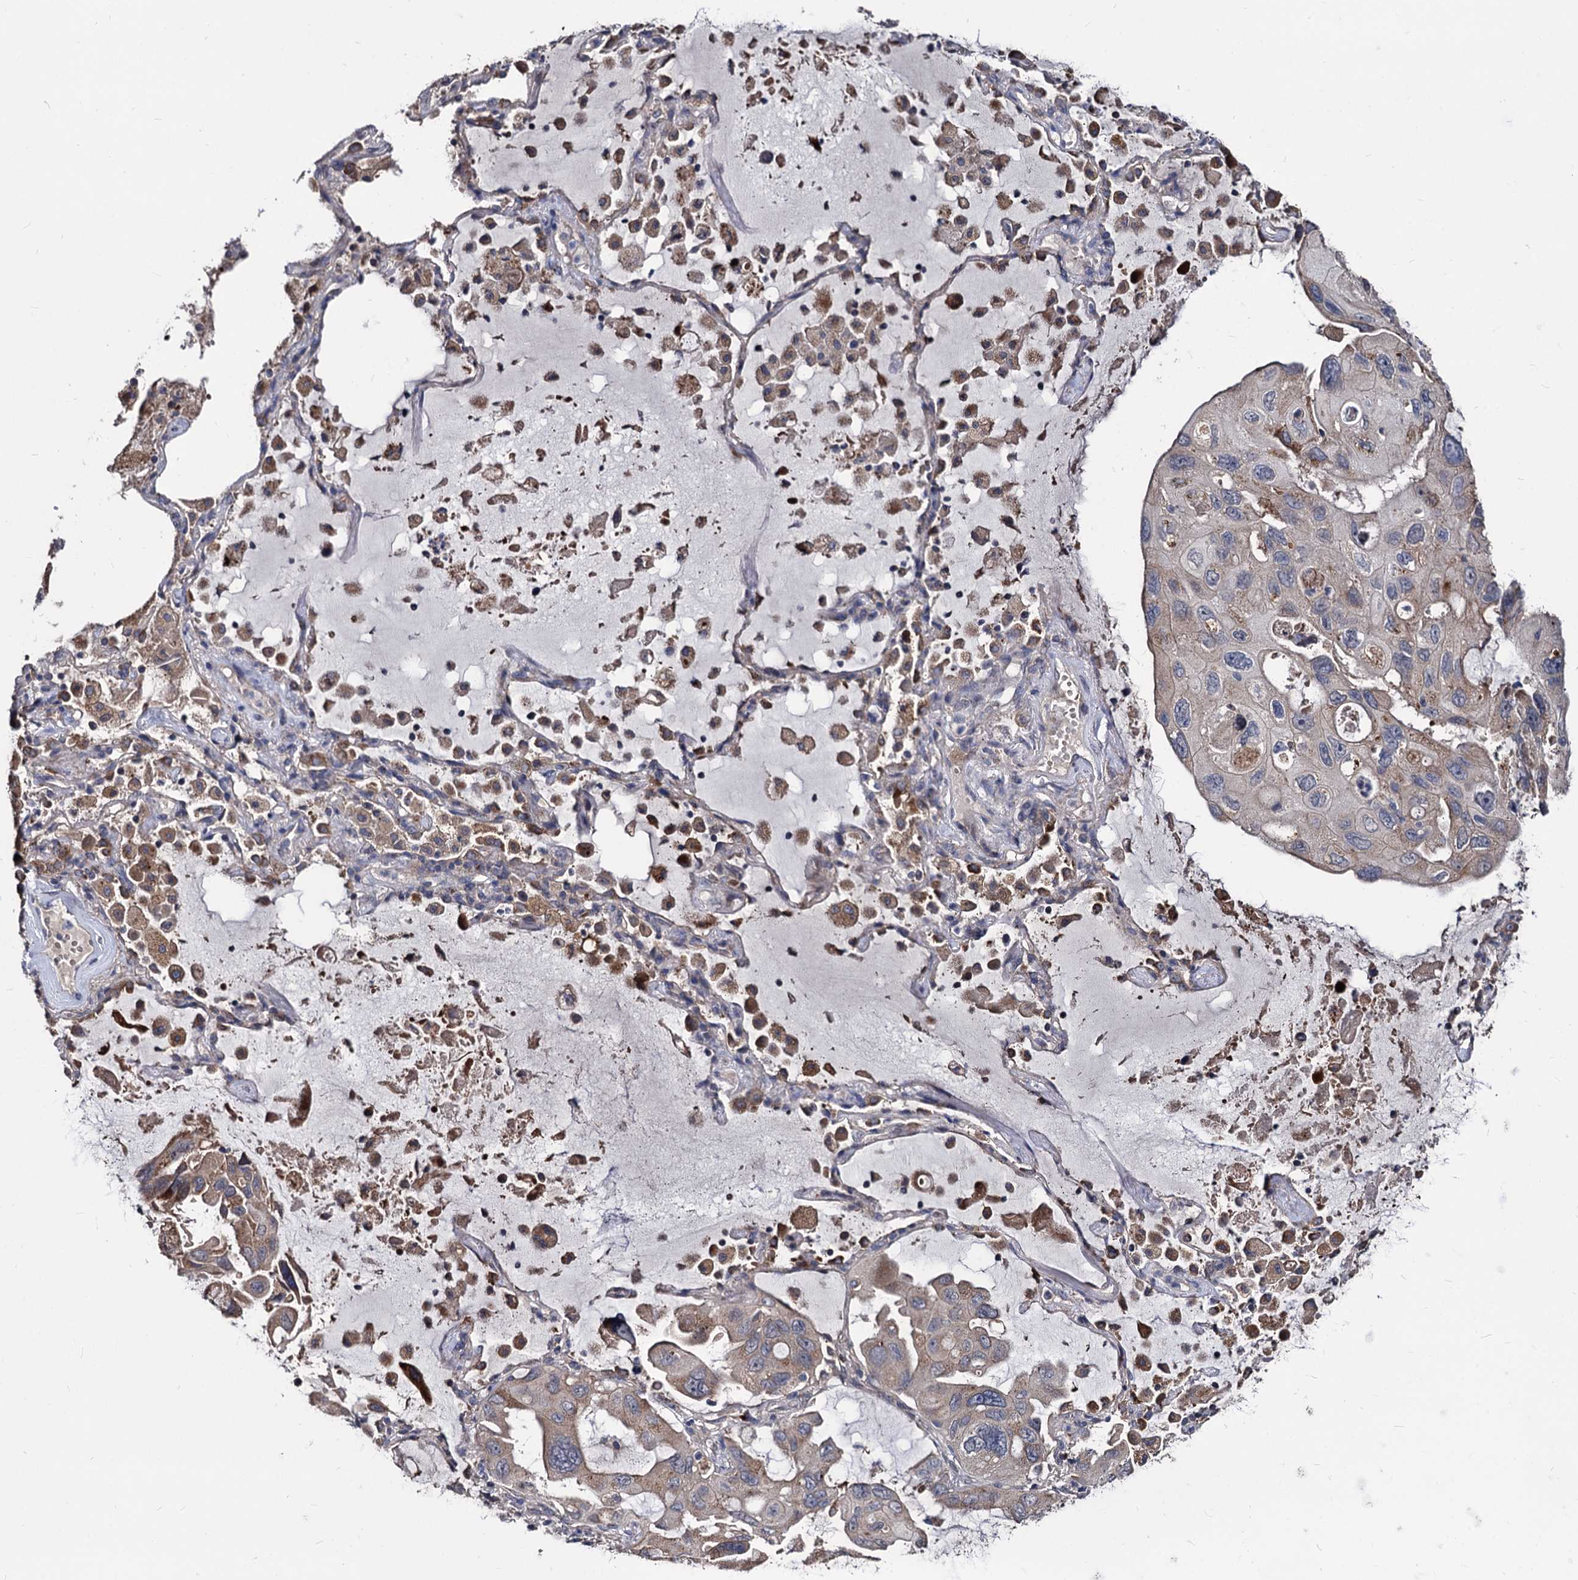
{"staining": {"intensity": "weak", "quantity": "<25%", "location": "cytoplasmic/membranous"}, "tissue": "lung cancer", "cell_type": "Tumor cells", "image_type": "cancer", "snomed": [{"axis": "morphology", "description": "Squamous cell carcinoma, NOS"}, {"axis": "topography", "description": "Lung"}], "caption": "The histopathology image demonstrates no significant staining in tumor cells of lung cancer.", "gene": "SMAGP", "patient": {"sex": "female", "age": 73}}